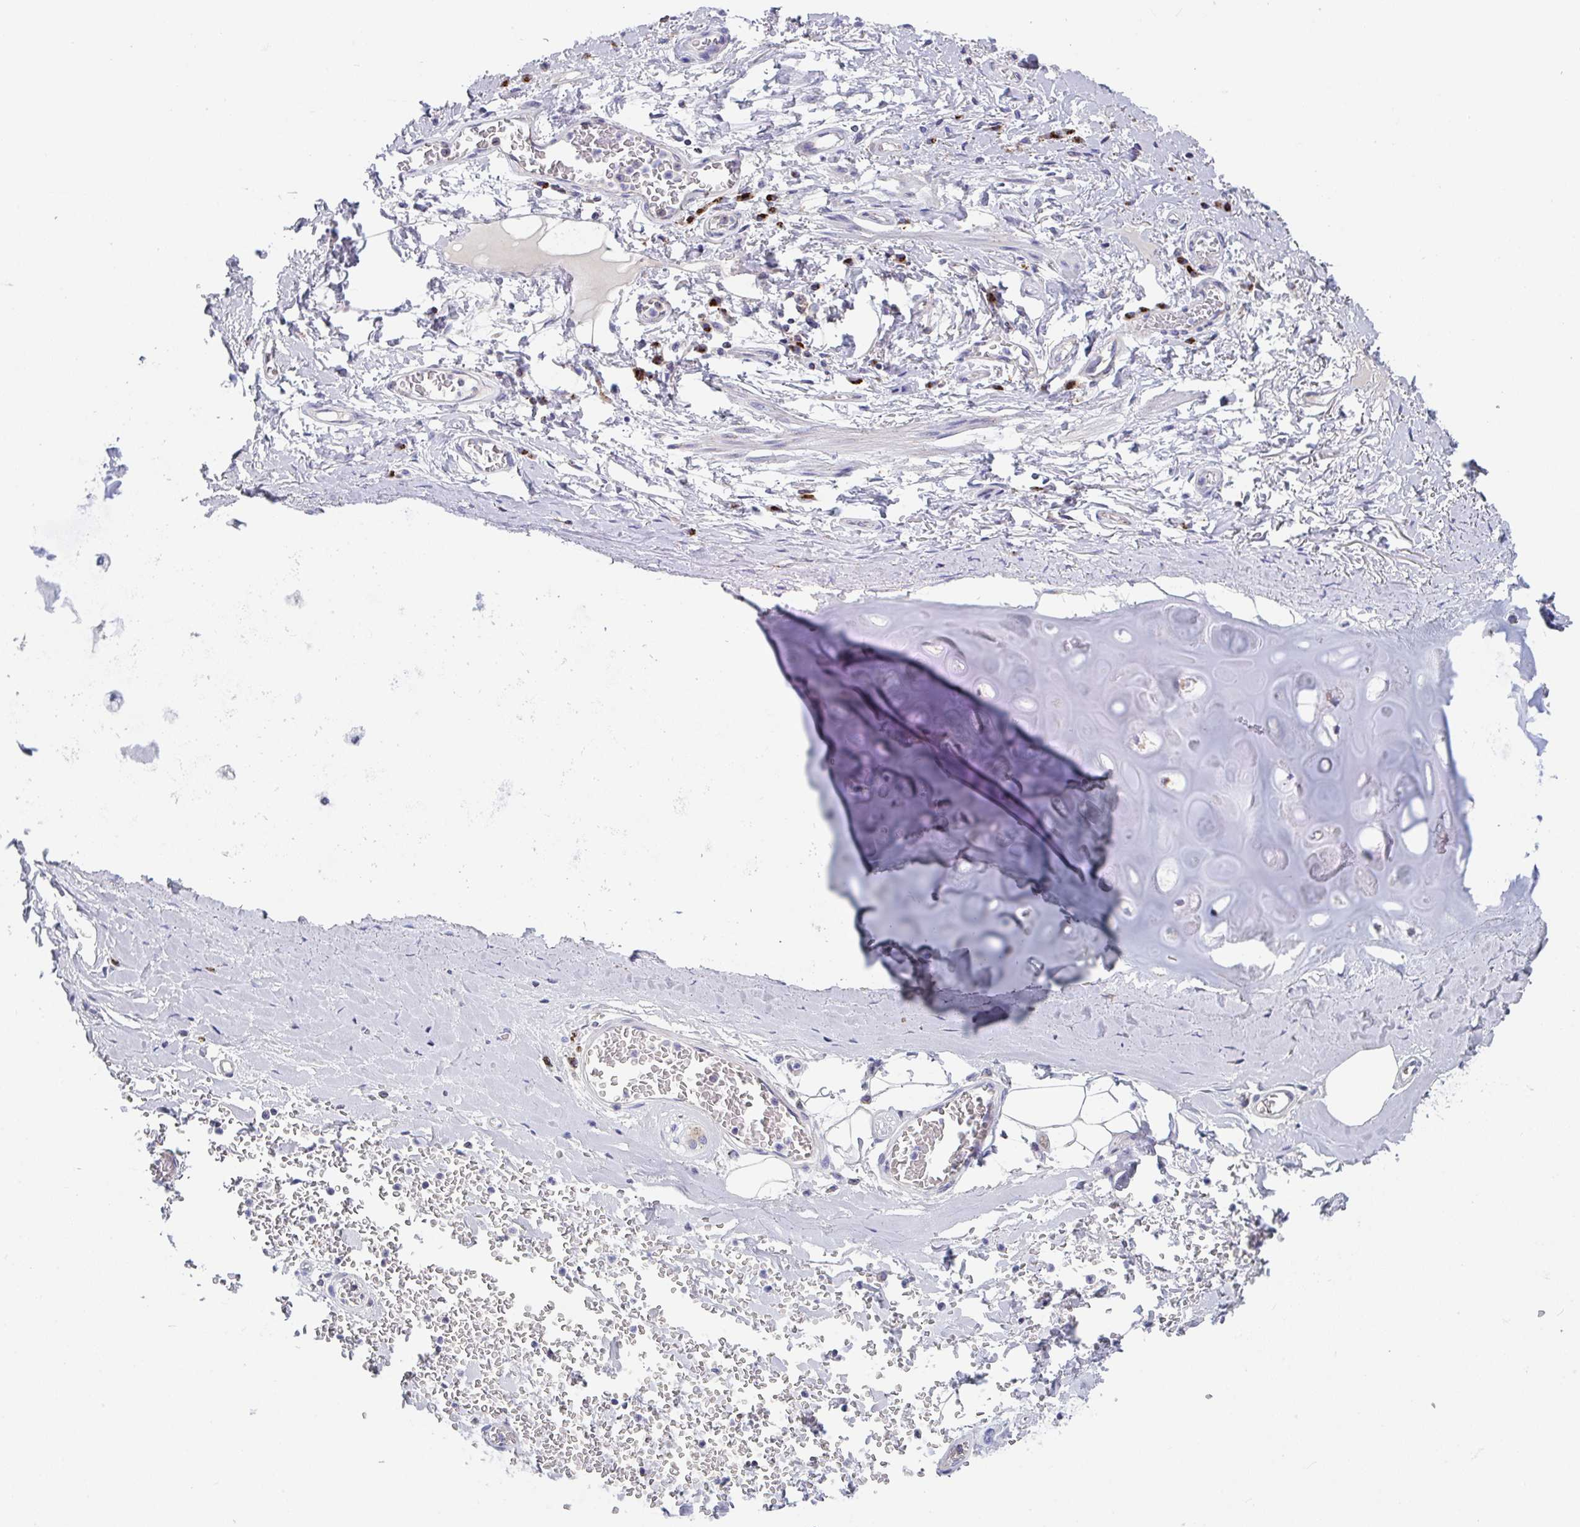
{"staining": {"intensity": "negative", "quantity": "none", "location": "none"}, "tissue": "adipose tissue", "cell_type": "Adipocytes", "image_type": "normal", "snomed": [{"axis": "morphology", "description": "Normal tissue, NOS"}, {"axis": "morphology", "description": "Degeneration, NOS"}, {"axis": "topography", "description": "Cartilage tissue"}, {"axis": "topography", "description": "Lung"}], "caption": "Adipocytes show no significant protein positivity in normal adipose tissue. (DAB IHC visualized using brightfield microscopy, high magnification).", "gene": "PROSER3", "patient": {"sex": "female", "age": 61}}